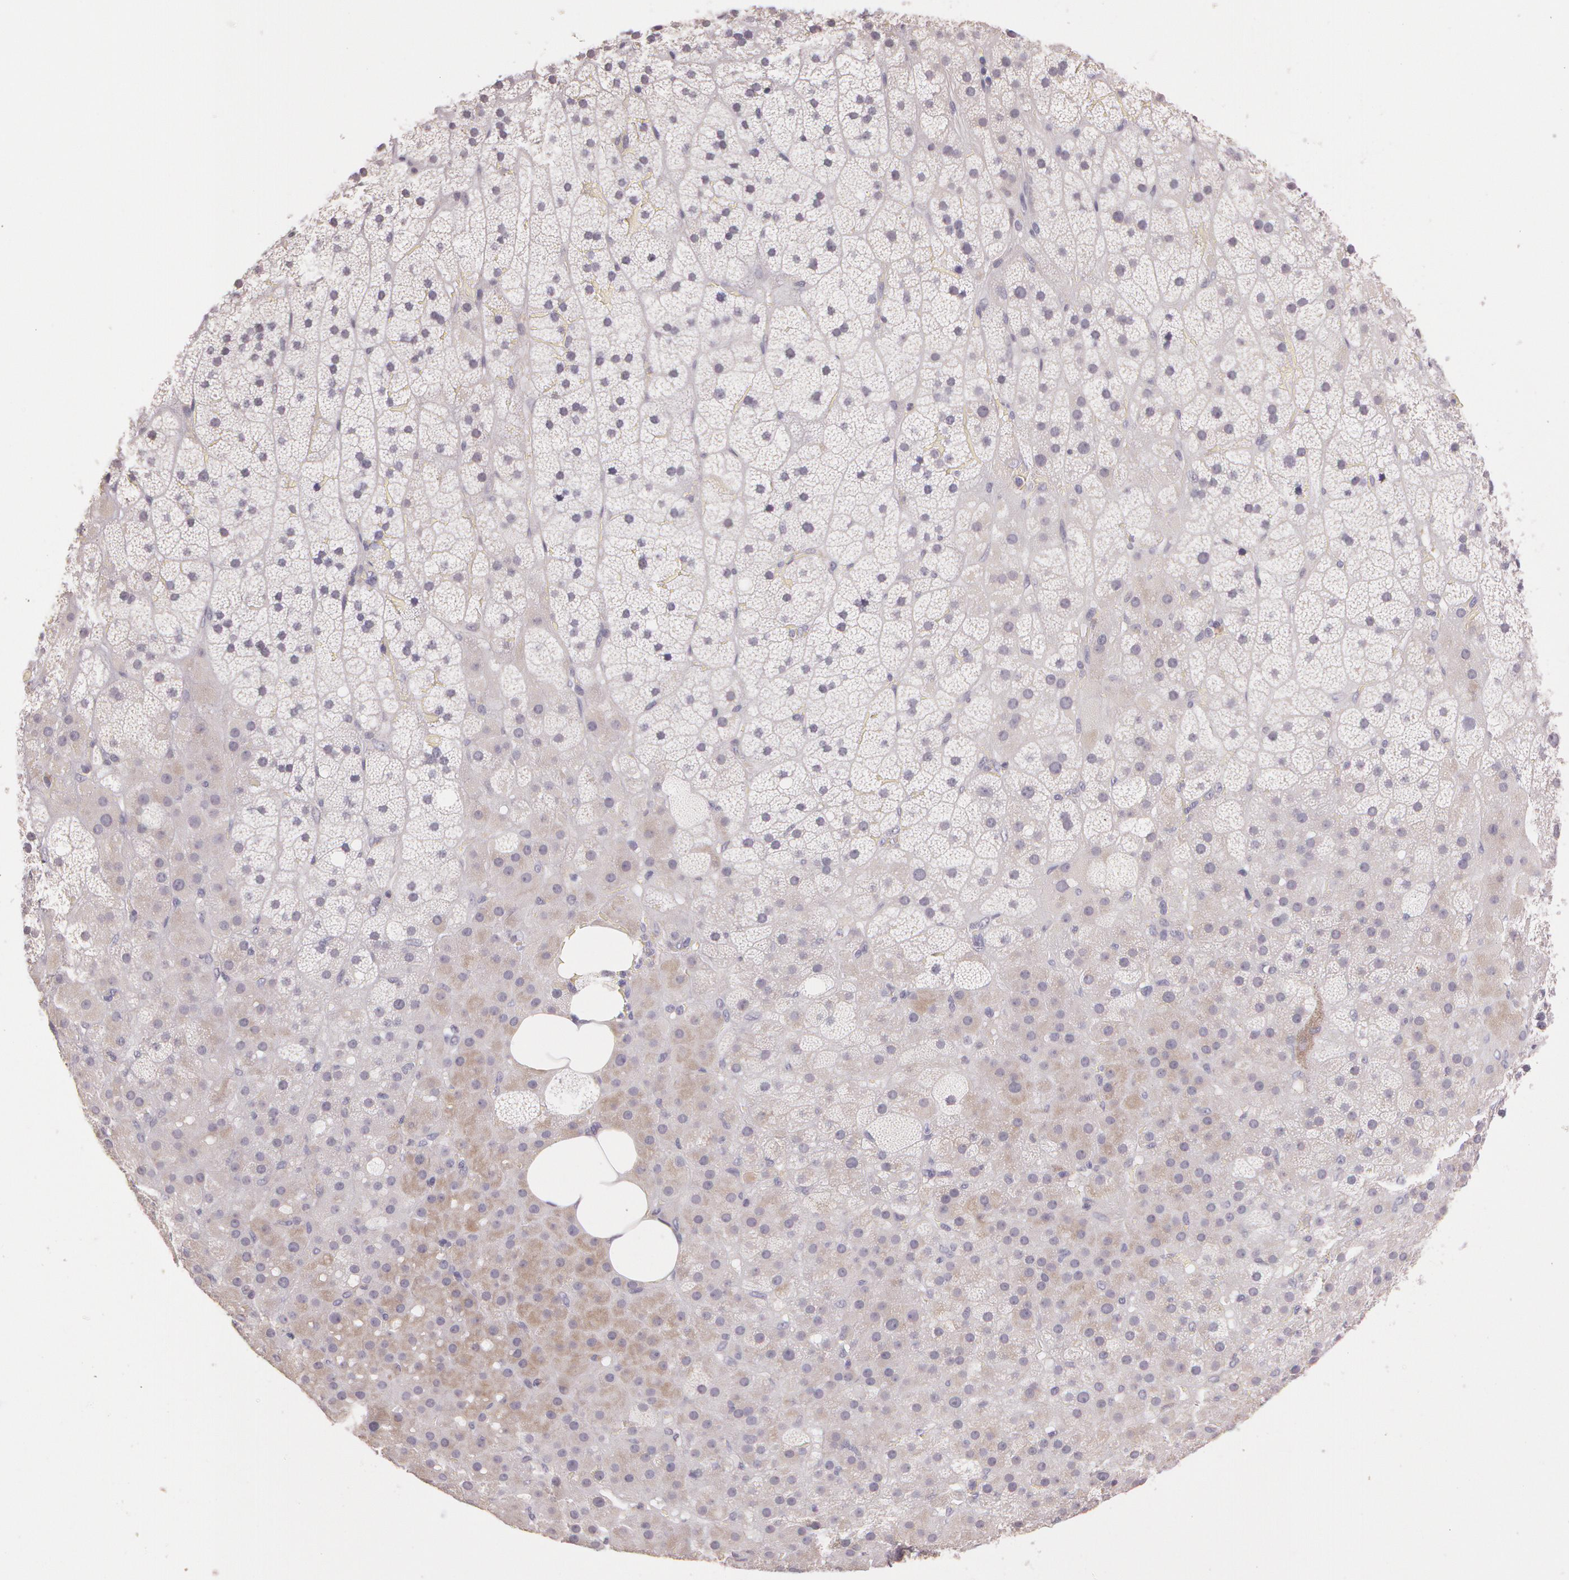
{"staining": {"intensity": "weak", "quantity": "<25%", "location": "cytoplasmic/membranous"}, "tissue": "adrenal gland", "cell_type": "Glandular cells", "image_type": "normal", "snomed": [{"axis": "morphology", "description": "Normal tissue, NOS"}, {"axis": "topography", "description": "Adrenal gland"}], "caption": "Human adrenal gland stained for a protein using IHC exhibits no expression in glandular cells.", "gene": "G2E3", "patient": {"sex": "male", "age": 35}}